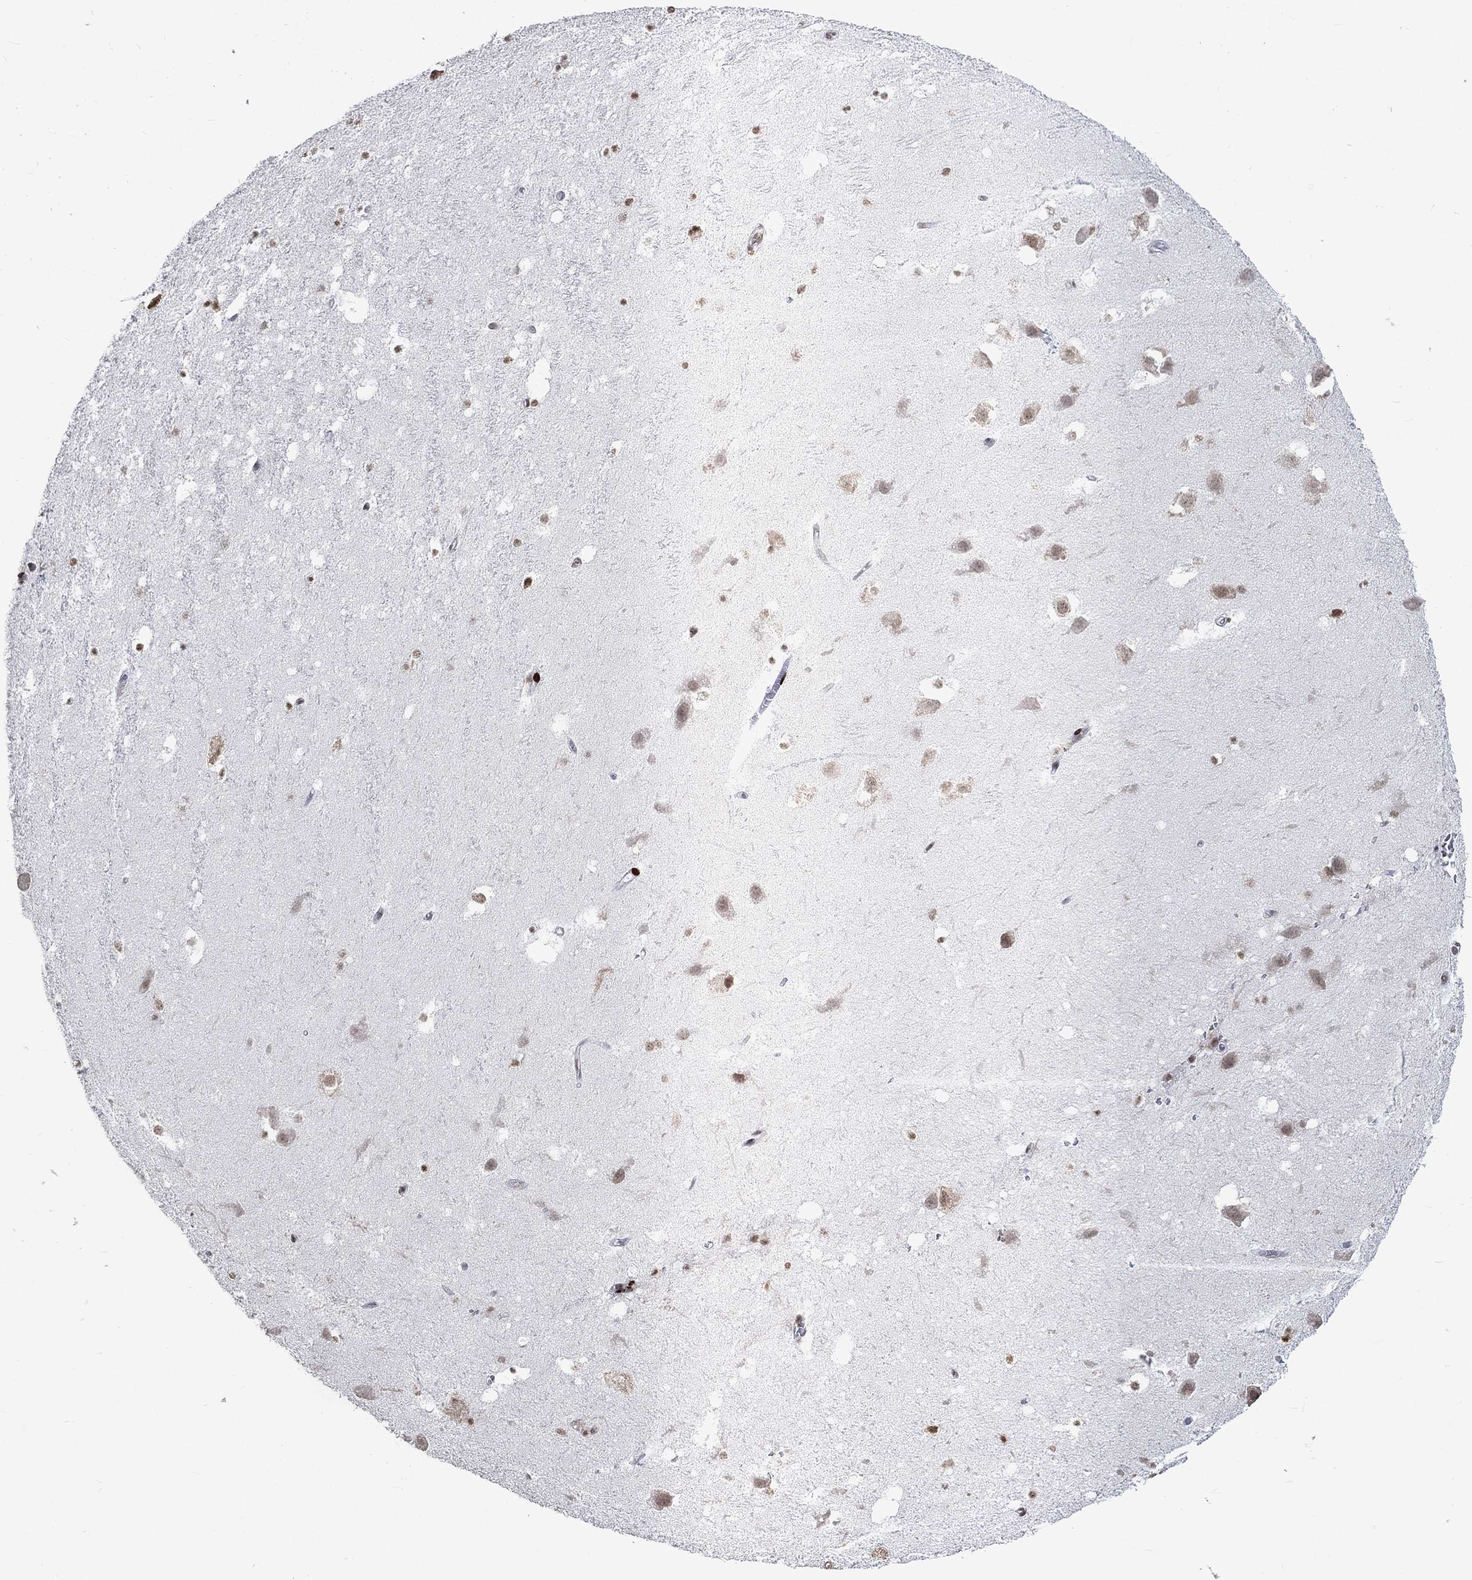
{"staining": {"intensity": "moderate", "quantity": "<25%", "location": "nuclear"}, "tissue": "hippocampus", "cell_type": "Glial cells", "image_type": "normal", "snomed": [{"axis": "morphology", "description": "Normal tissue, NOS"}, {"axis": "topography", "description": "Hippocampus"}], "caption": "Brown immunohistochemical staining in benign human hippocampus demonstrates moderate nuclear expression in approximately <25% of glial cells.", "gene": "SRSF3", "patient": {"sex": "male", "age": 26}}